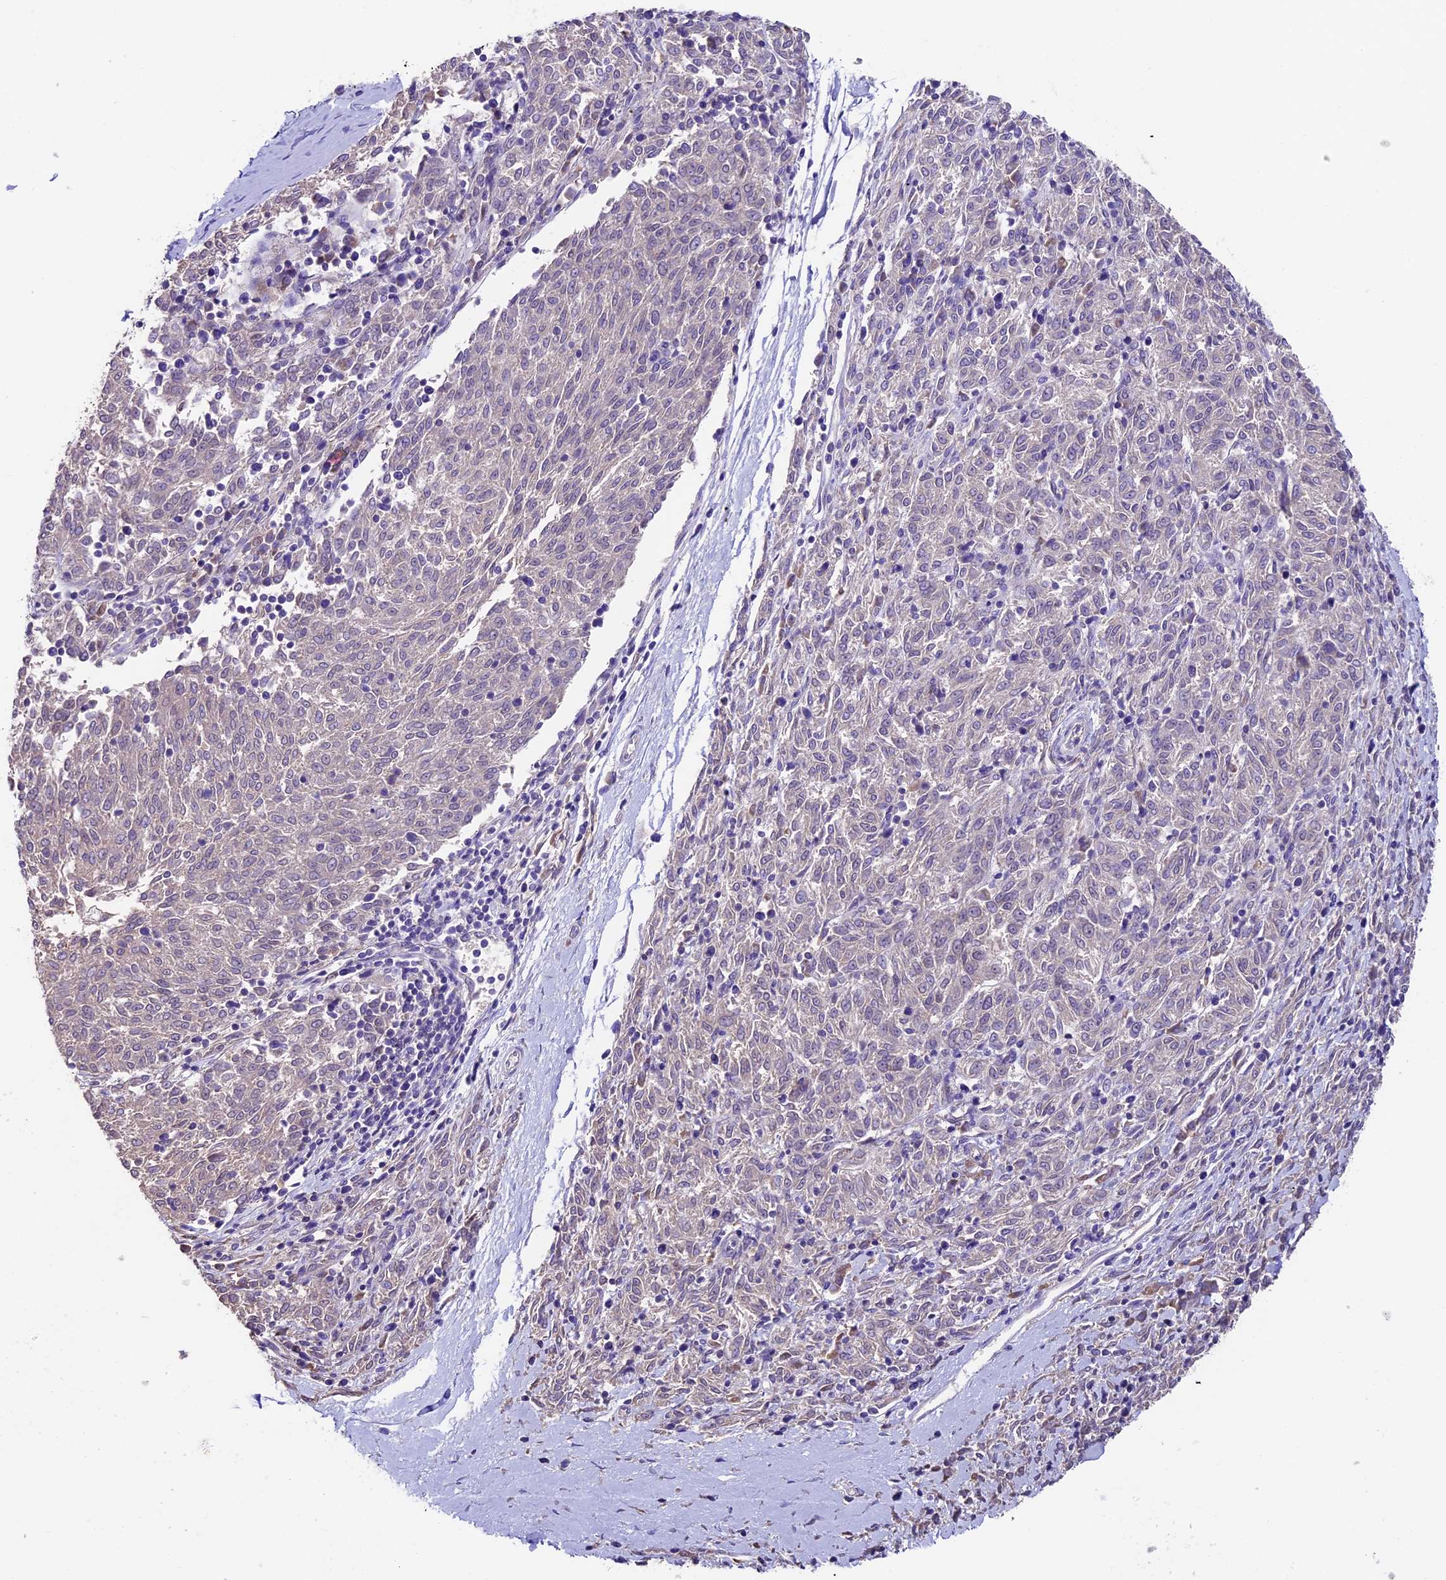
{"staining": {"intensity": "negative", "quantity": "none", "location": "none"}, "tissue": "melanoma", "cell_type": "Tumor cells", "image_type": "cancer", "snomed": [{"axis": "morphology", "description": "Malignant melanoma, NOS"}, {"axis": "topography", "description": "Skin"}], "caption": "IHC of melanoma reveals no expression in tumor cells.", "gene": "SBNO2", "patient": {"sex": "female", "age": 72}}